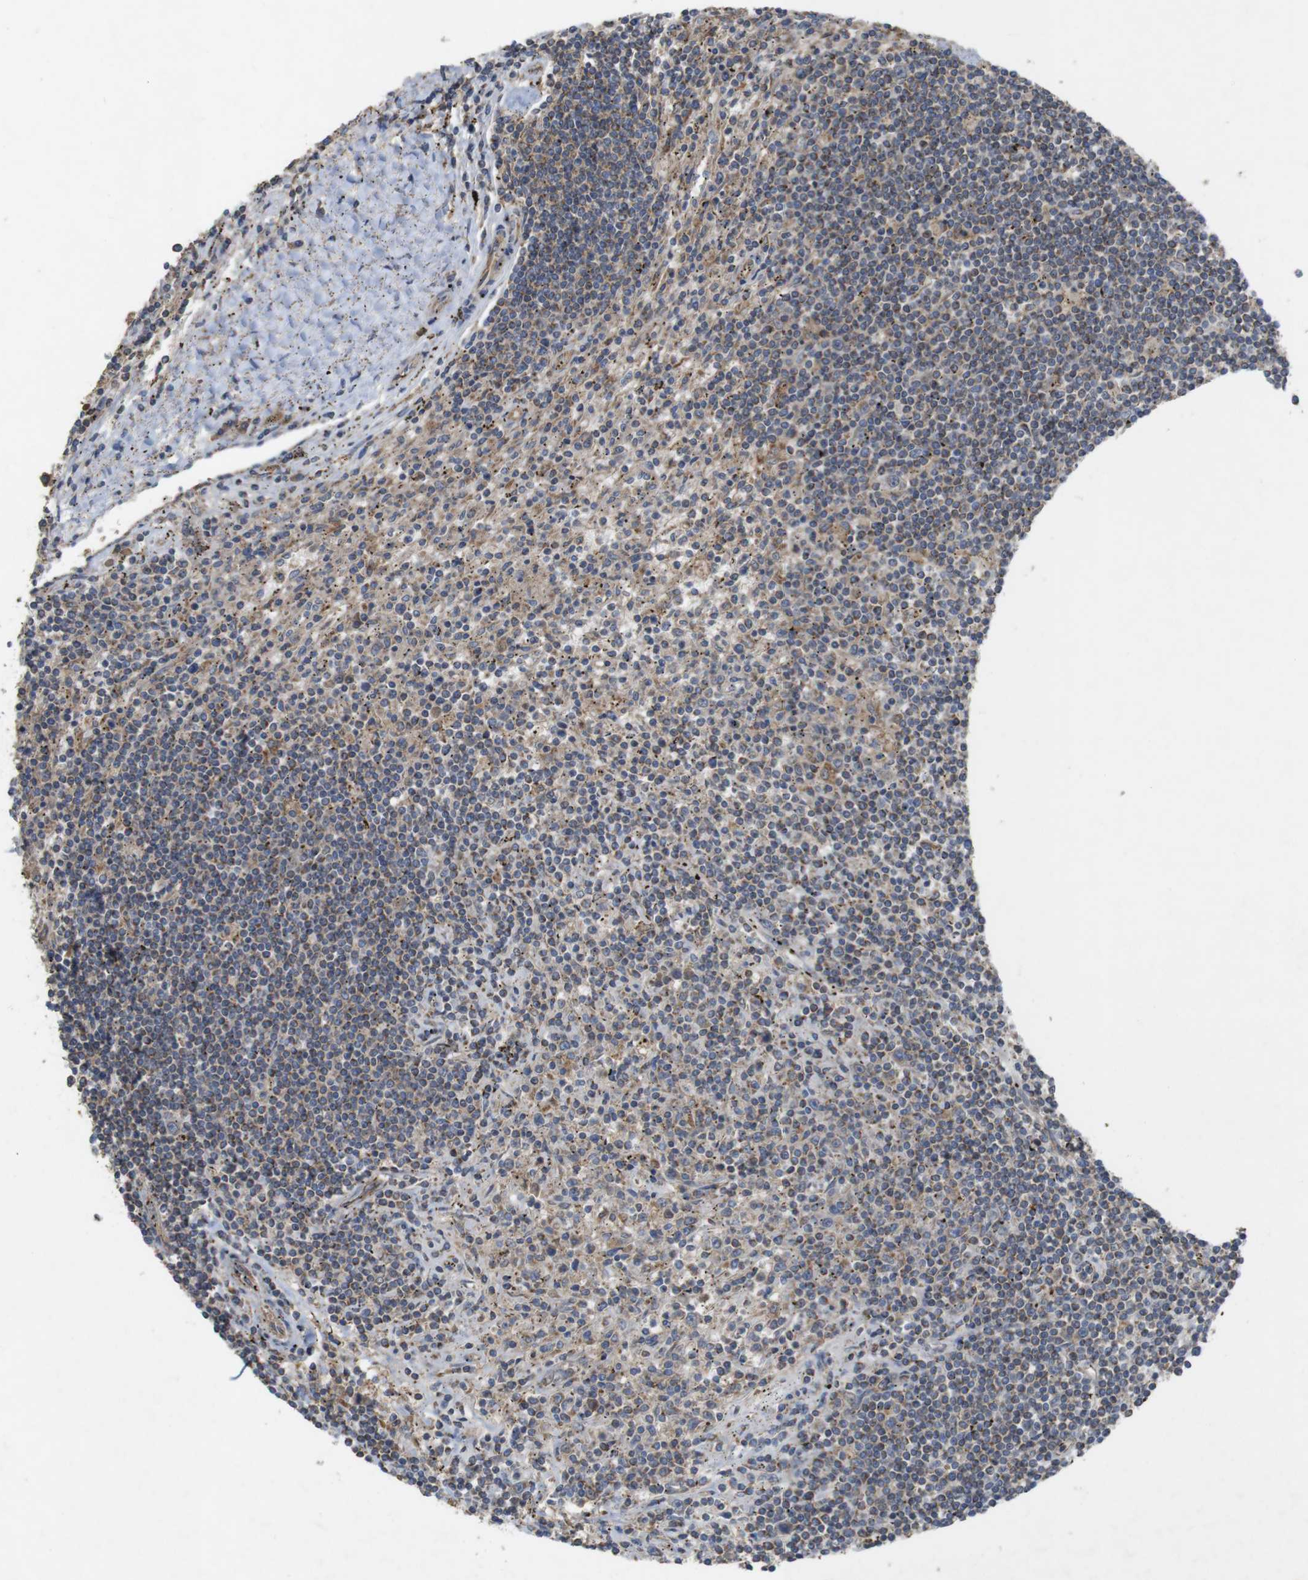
{"staining": {"intensity": "weak", "quantity": "25%-75%", "location": "cytoplasmic/membranous"}, "tissue": "lymphoma", "cell_type": "Tumor cells", "image_type": "cancer", "snomed": [{"axis": "morphology", "description": "Malignant lymphoma, non-Hodgkin's type, Low grade"}, {"axis": "topography", "description": "Spleen"}], "caption": "Lymphoma tissue reveals weak cytoplasmic/membranous positivity in about 25%-75% of tumor cells", "gene": "KCNS3", "patient": {"sex": "male", "age": 76}}